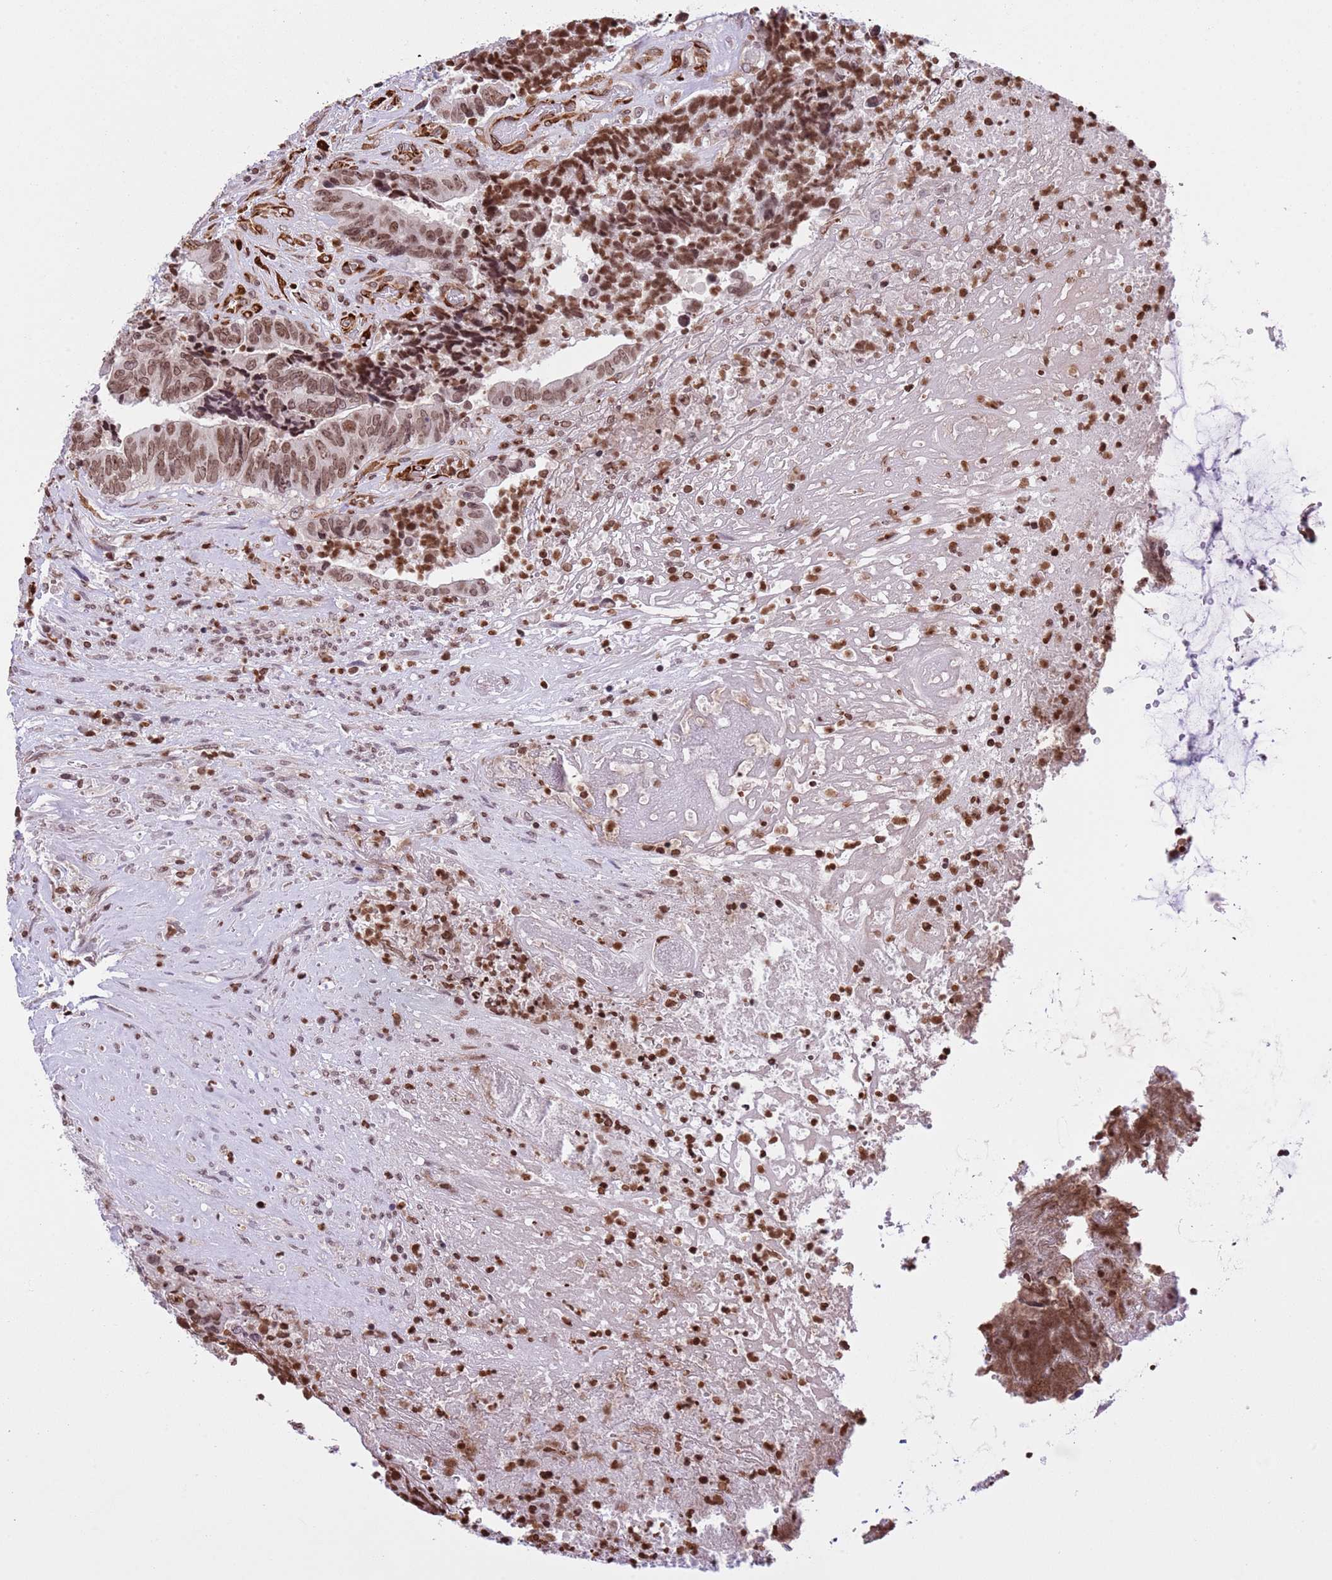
{"staining": {"intensity": "moderate", "quantity": ">75%", "location": "nuclear"}, "tissue": "colorectal cancer", "cell_type": "Tumor cells", "image_type": "cancer", "snomed": [{"axis": "morphology", "description": "Adenocarcinoma, NOS"}, {"axis": "topography", "description": "Rectum"}], "caption": "Human colorectal adenocarcinoma stained with a protein marker reveals moderate staining in tumor cells.", "gene": "NRIP1", "patient": {"sex": "male", "age": 72}}